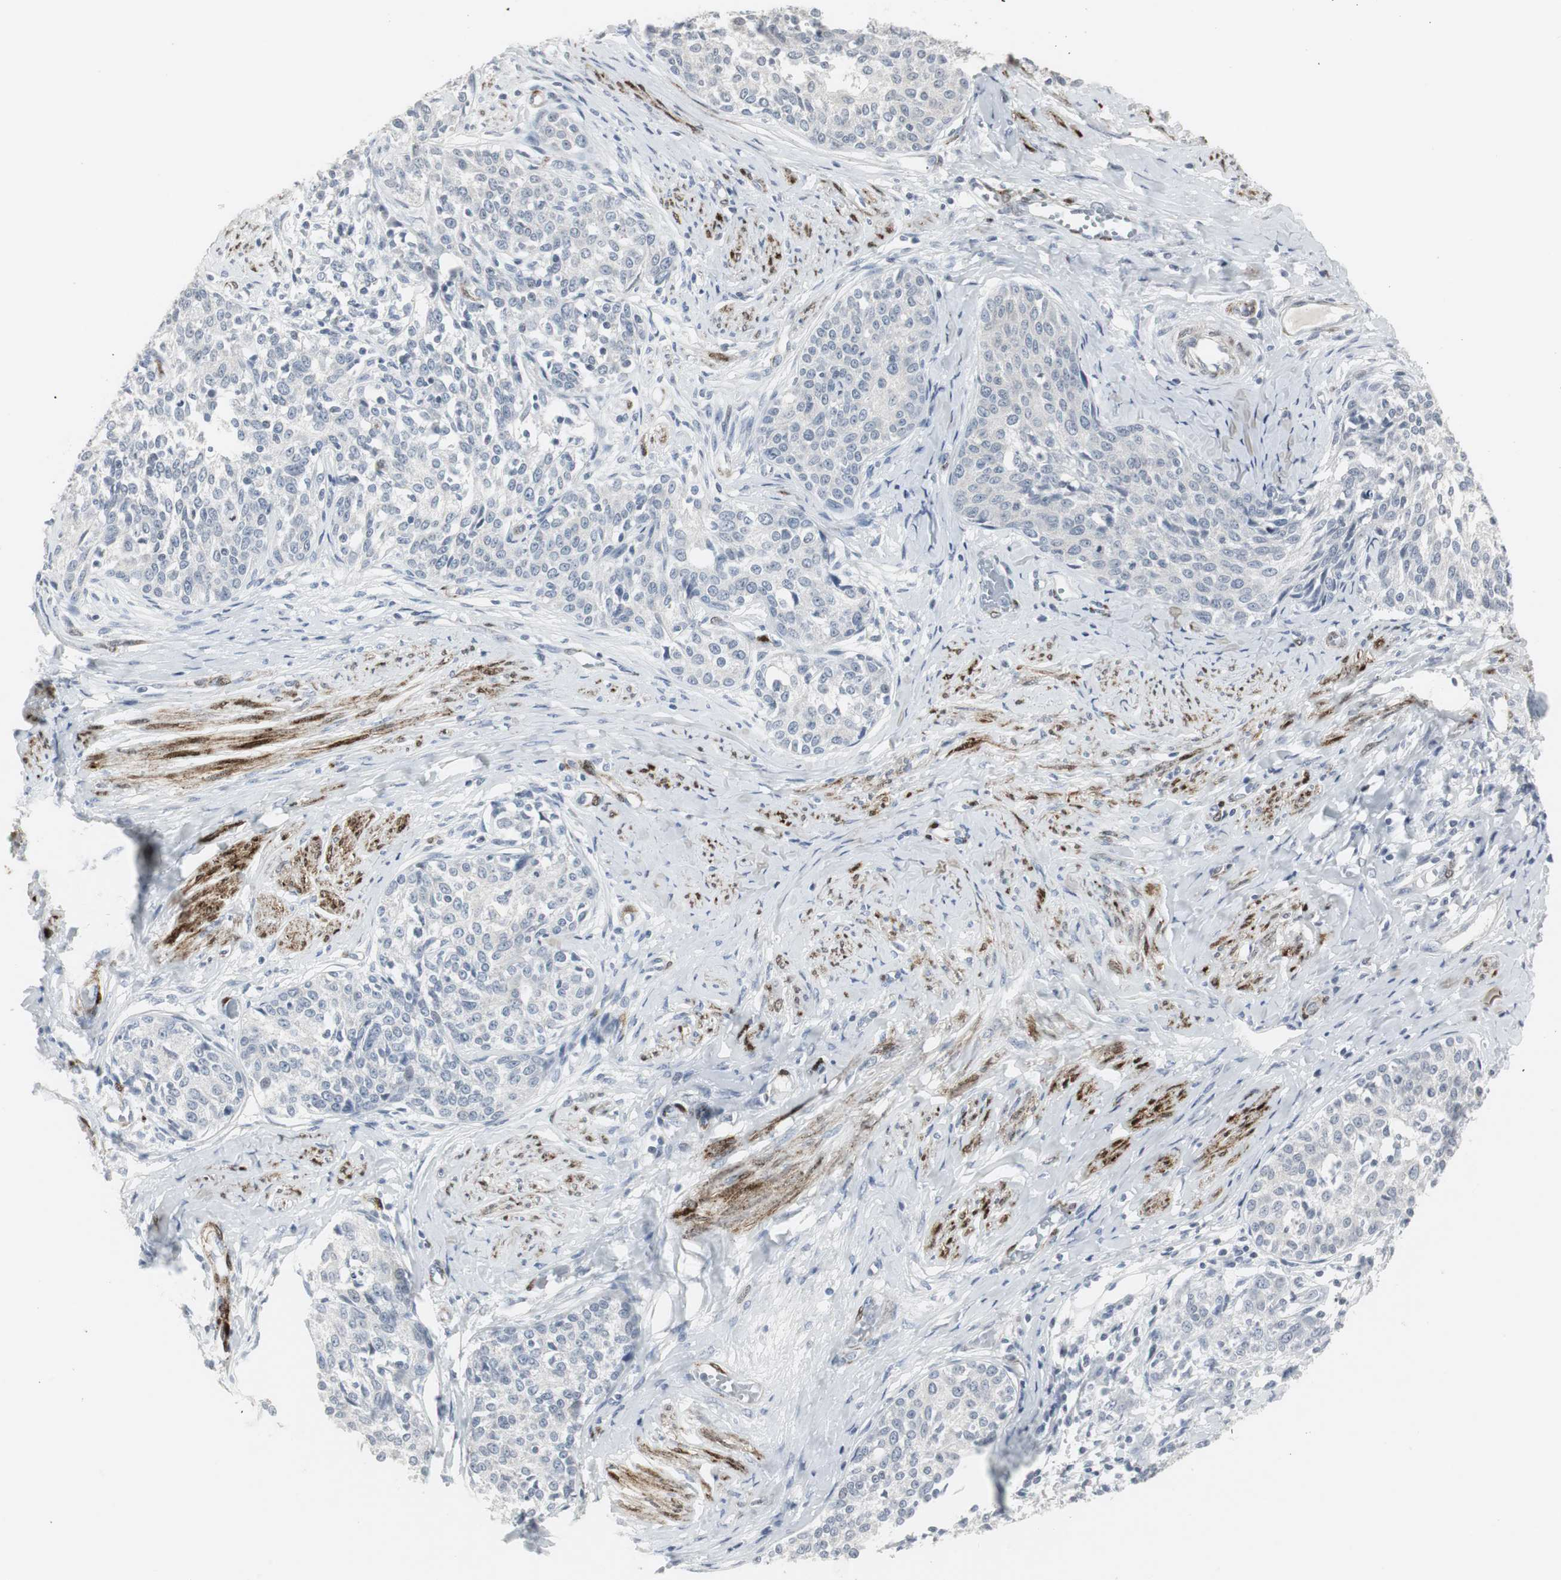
{"staining": {"intensity": "negative", "quantity": "none", "location": "none"}, "tissue": "cervical cancer", "cell_type": "Tumor cells", "image_type": "cancer", "snomed": [{"axis": "morphology", "description": "Squamous cell carcinoma, NOS"}, {"axis": "morphology", "description": "Adenocarcinoma, NOS"}, {"axis": "topography", "description": "Cervix"}], "caption": "Tumor cells show no significant staining in adenocarcinoma (cervical). The staining was performed using DAB to visualize the protein expression in brown, while the nuclei were stained in blue with hematoxylin (Magnification: 20x).", "gene": "PPP1R14A", "patient": {"sex": "female", "age": 52}}